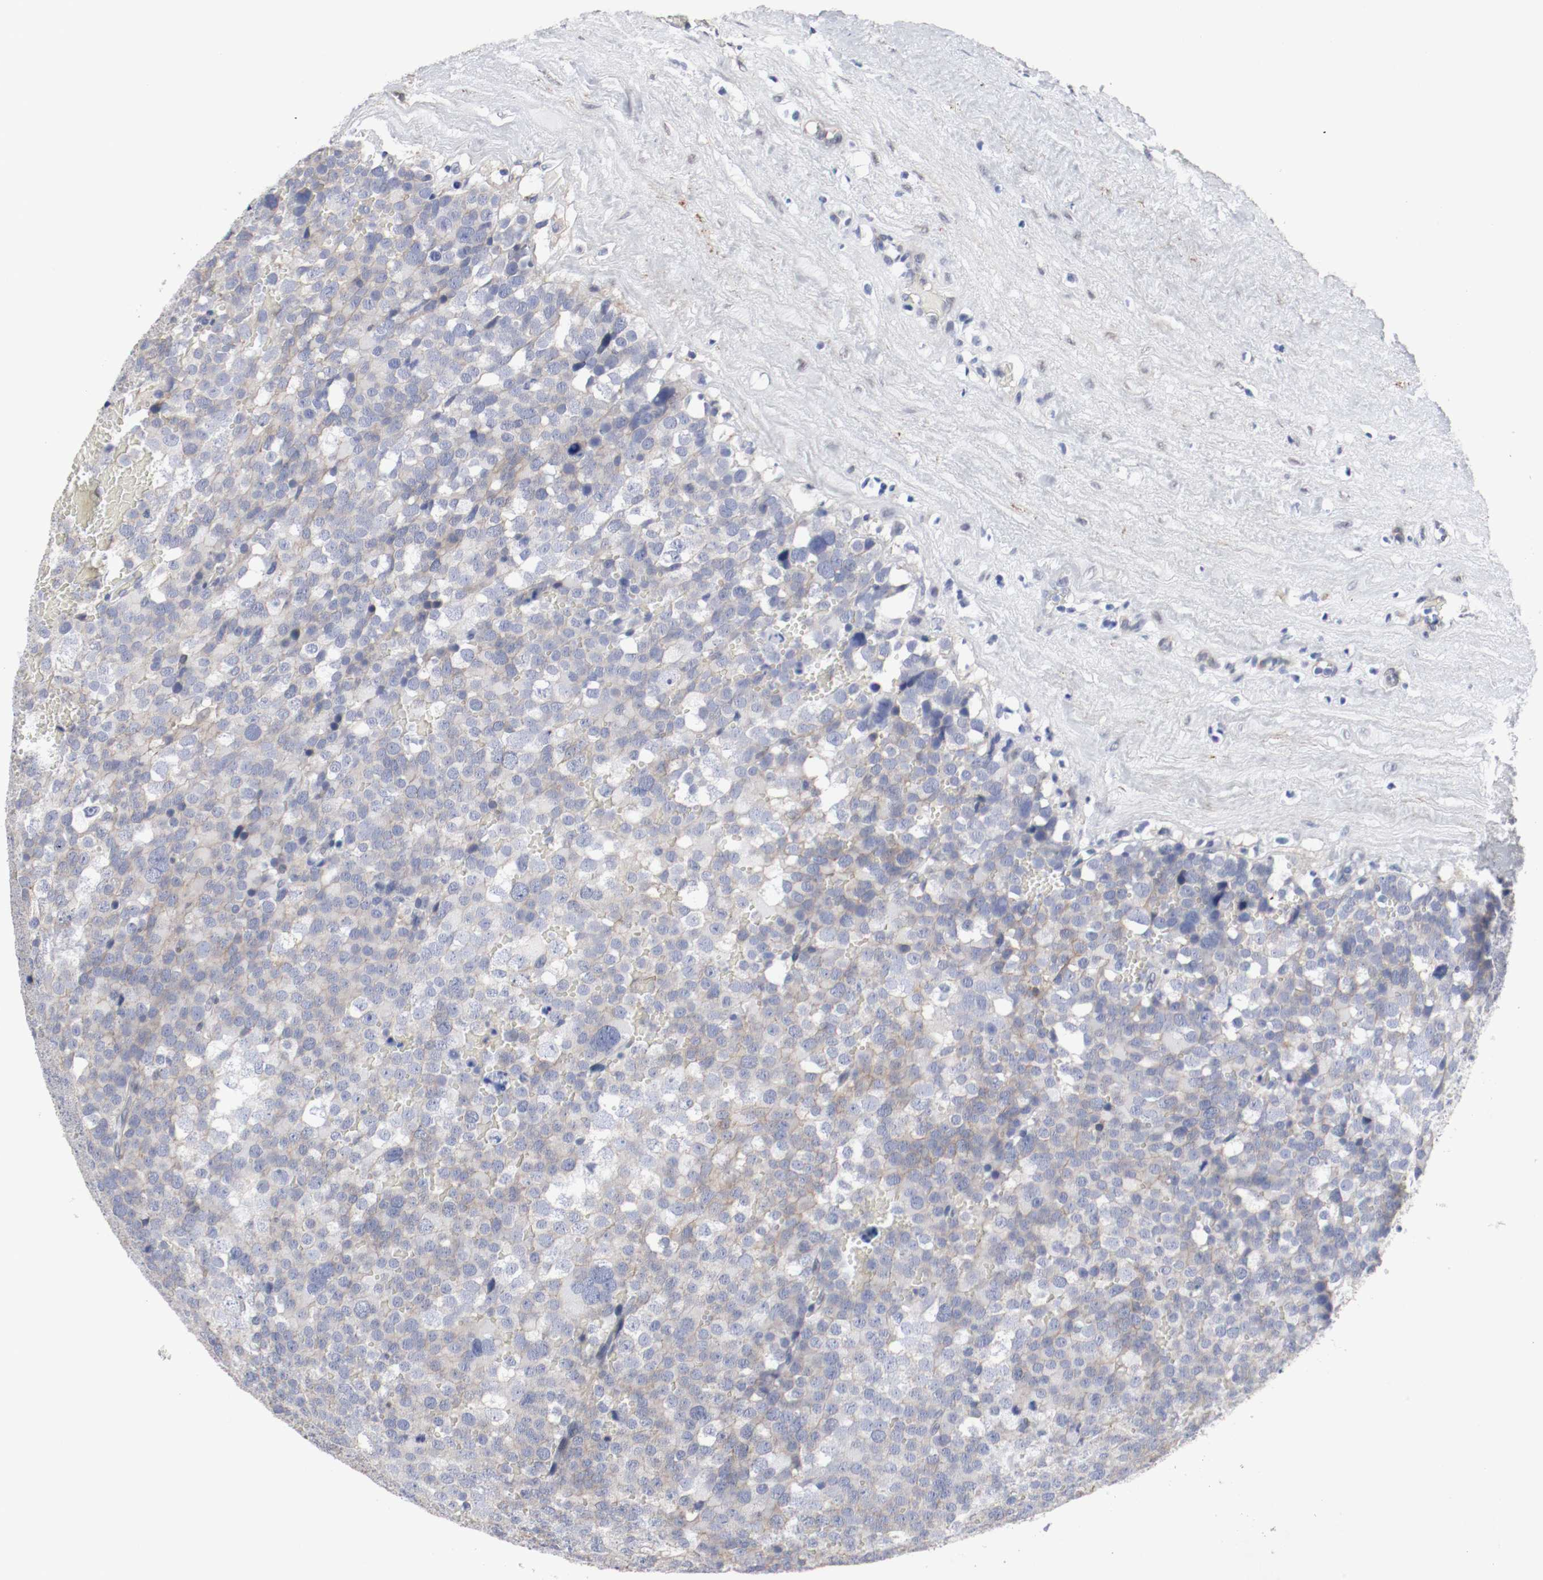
{"staining": {"intensity": "weak", "quantity": "<25%", "location": "cytoplasmic/membranous"}, "tissue": "testis cancer", "cell_type": "Tumor cells", "image_type": "cancer", "snomed": [{"axis": "morphology", "description": "Seminoma, NOS"}, {"axis": "topography", "description": "Testis"}], "caption": "This is an IHC histopathology image of human seminoma (testis). There is no staining in tumor cells.", "gene": "KIT", "patient": {"sex": "male", "age": 71}}